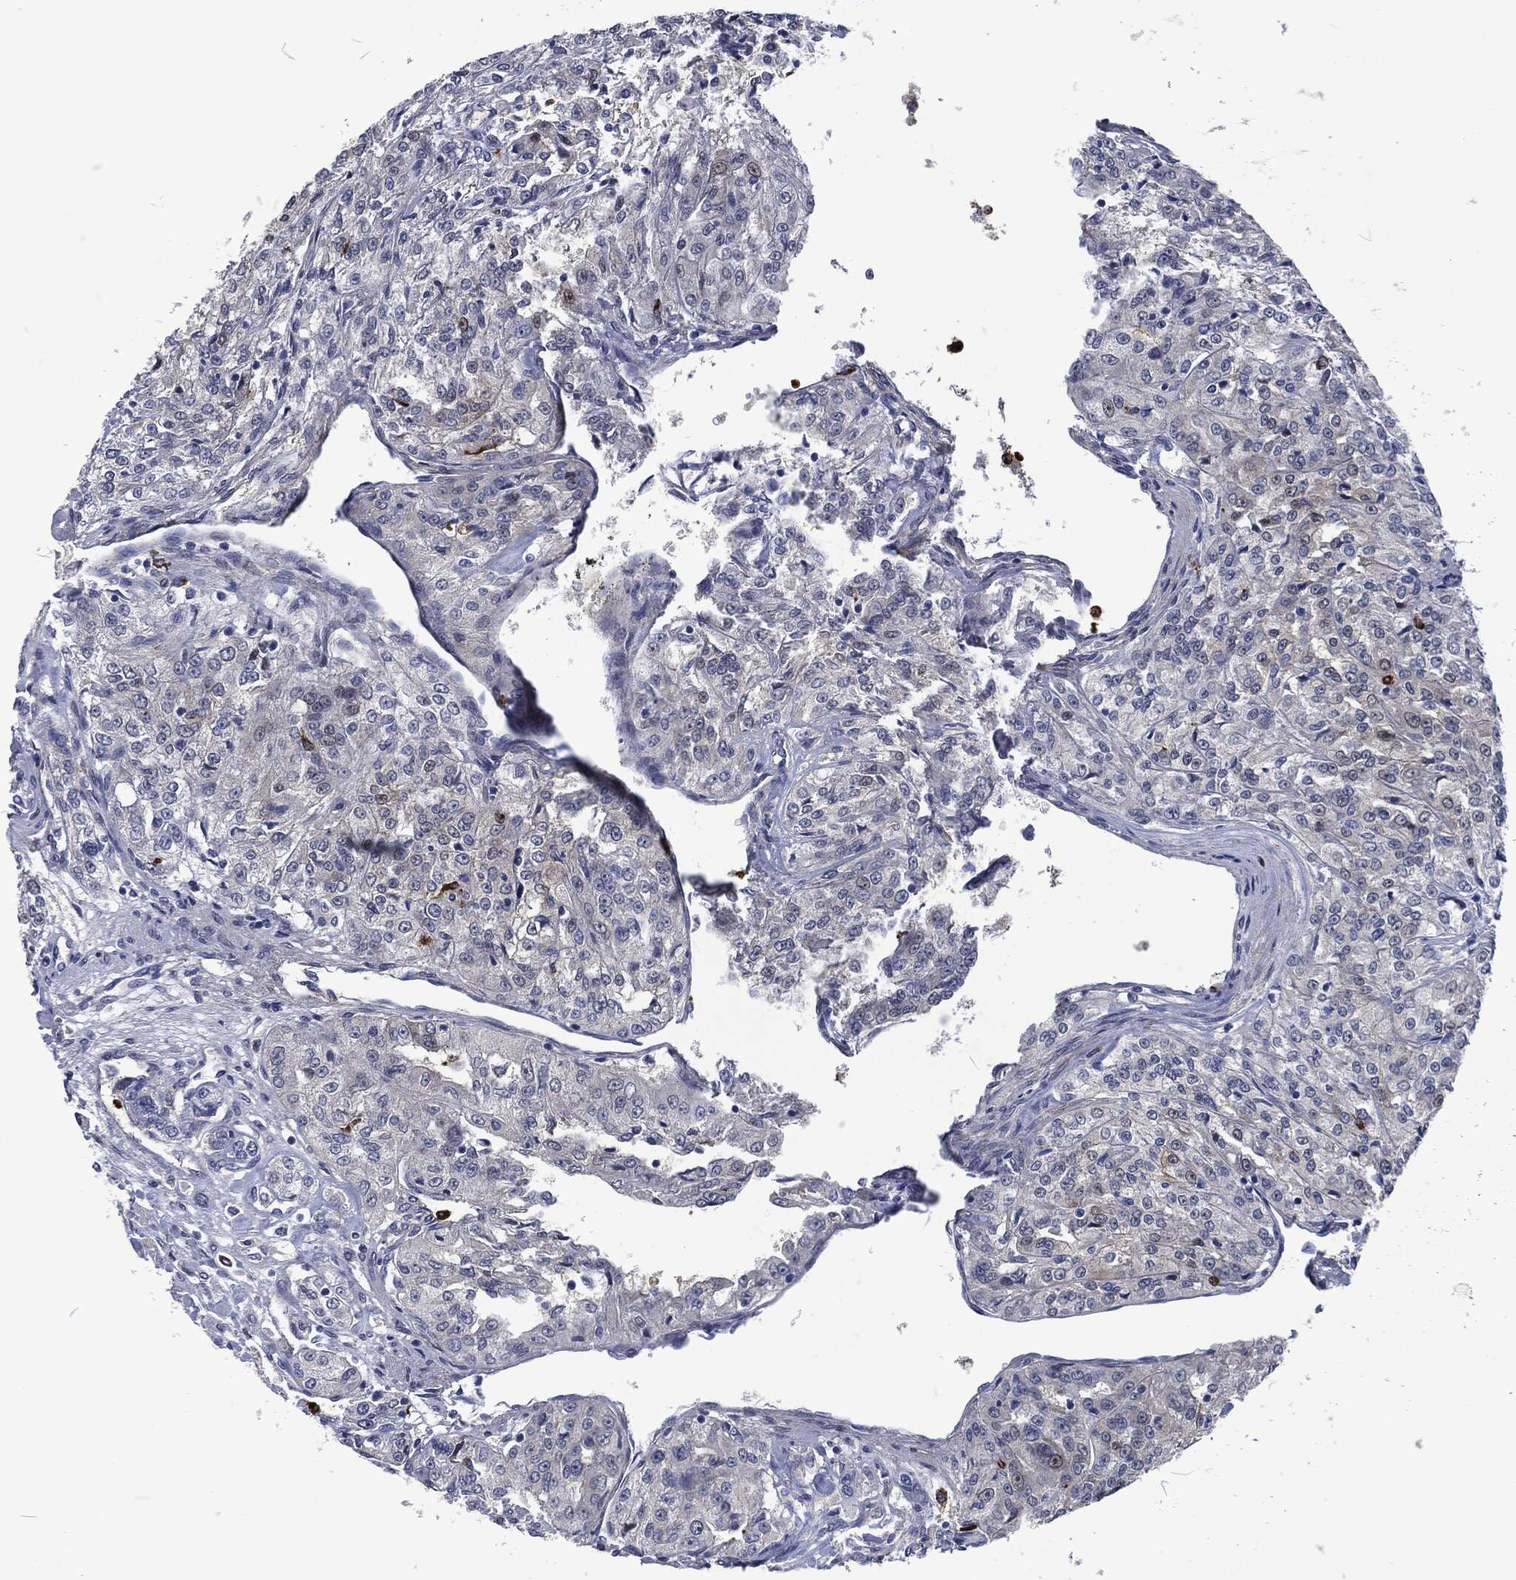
{"staining": {"intensity": "negative", "quantity": "none", "location": "none"}, "tissue": "renal cancer", "cell_type": "Tumor cells", "image_type": "cancer", "snomed": [{"axis": "morphology", "description": "Adenocarcinoma, NOS"}, {"axis": "topography", "description": "Kidney"}], "caption": "Immunohistochemistry (IHC) of adenocarcinoma (renal) displays no positivity in tumor cells.", "gene": "MPO", "patient": {"sex": "female", "age": 63}}